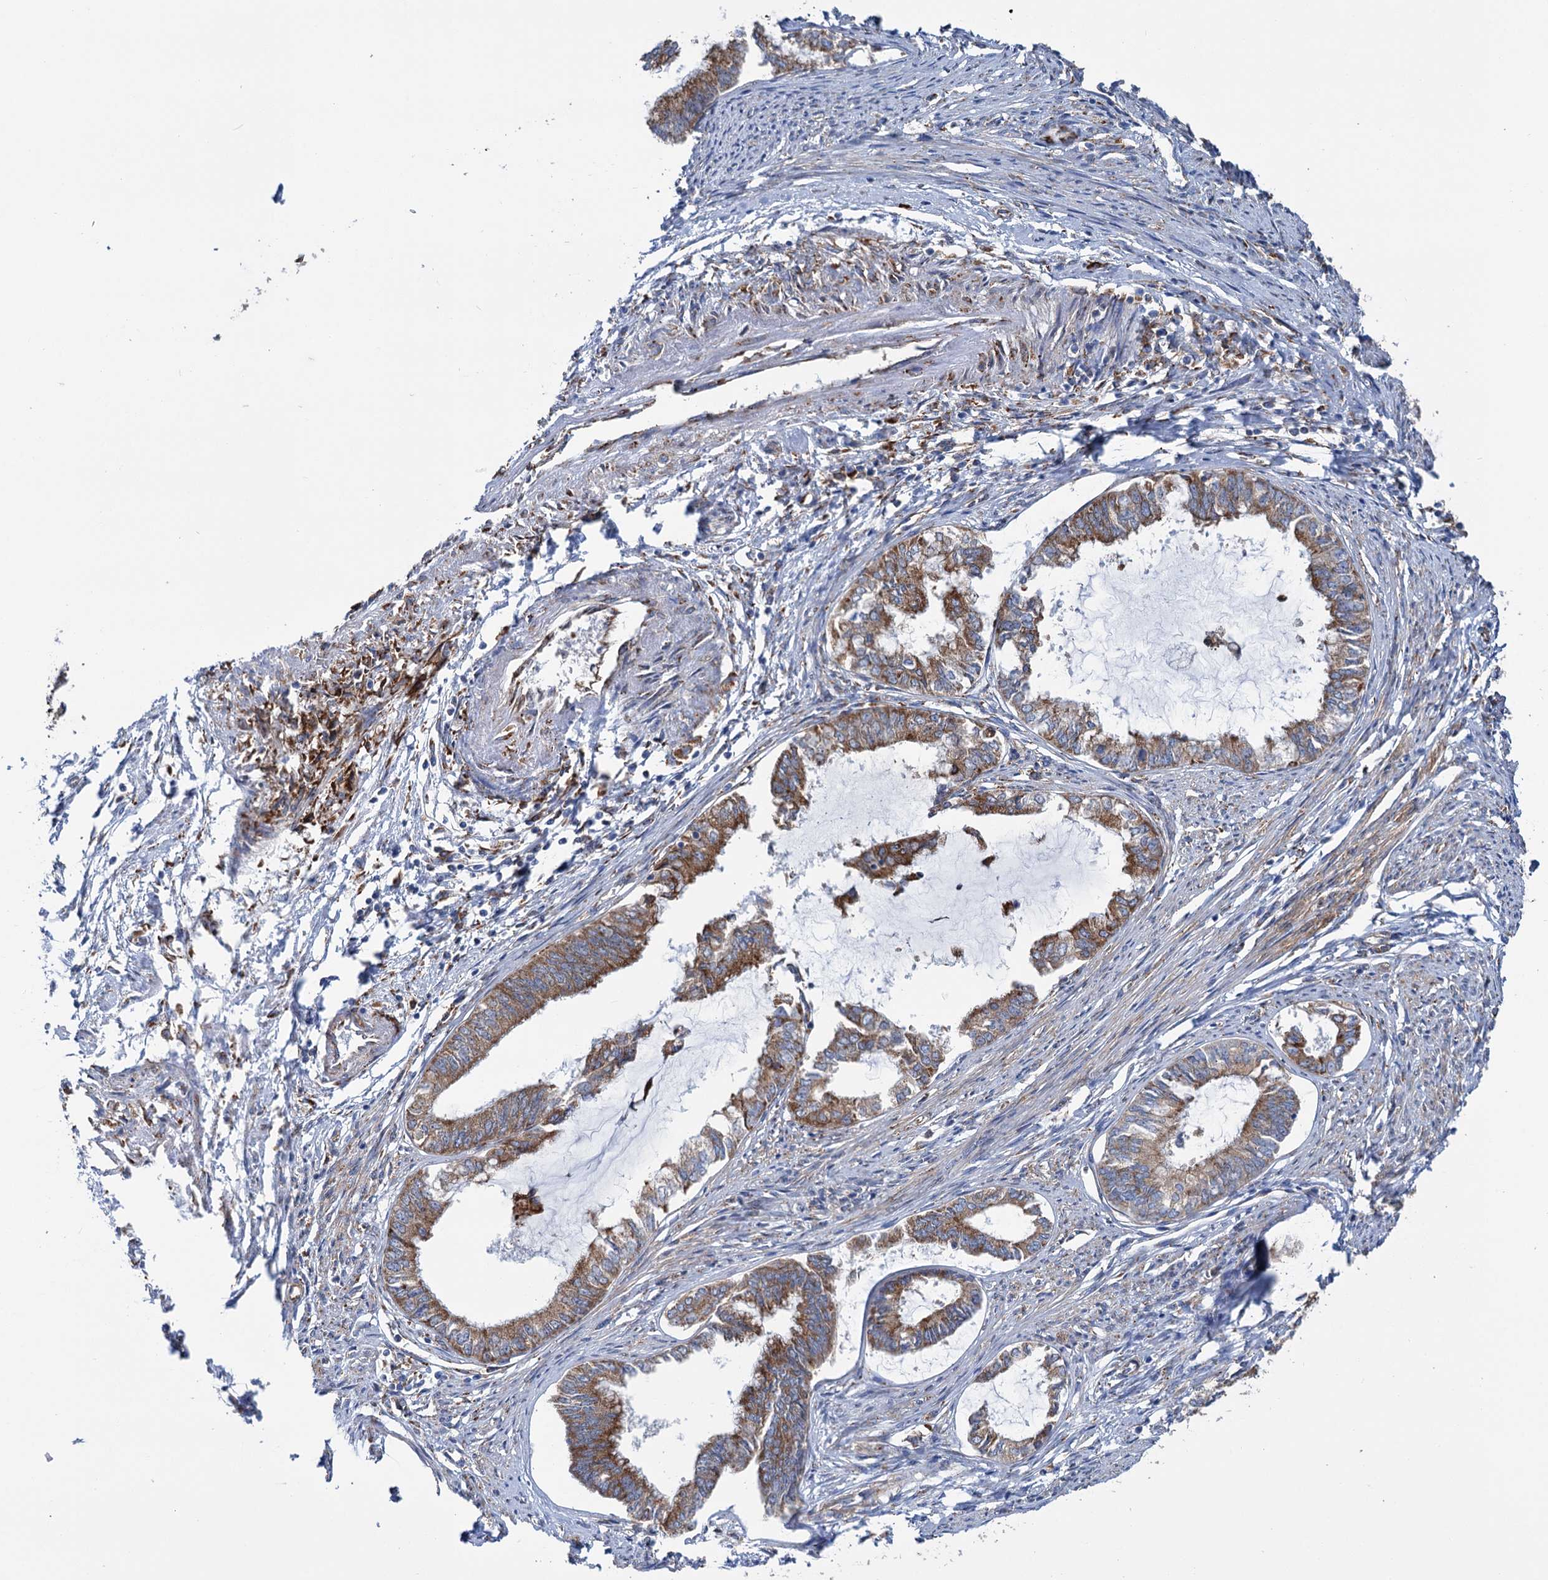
{"staining": {"intensity": "moderate", "quantity": ">75%", "location": "cytoplasmic/membranous"}, "tissue": "endometrial cancer", "cell_type": "Tumor cells", "image_type": "cancer", "snomed": [{"axis": "morphology", "description": "Adenocarcinoma, NOS"}, {"axis": "topography", "description": "Endometrium"}], "caption": "Adenocarcinoma (endometrial) stained with DAB (3,3'-diaminobenzidine) immunohistochemistry reveals medium levels of moderate cytoplasmic/membranous positivity in approximately >75% of tumor cells.", "gene": "SHE", "patient": {"sex": "female", "age": 86}}